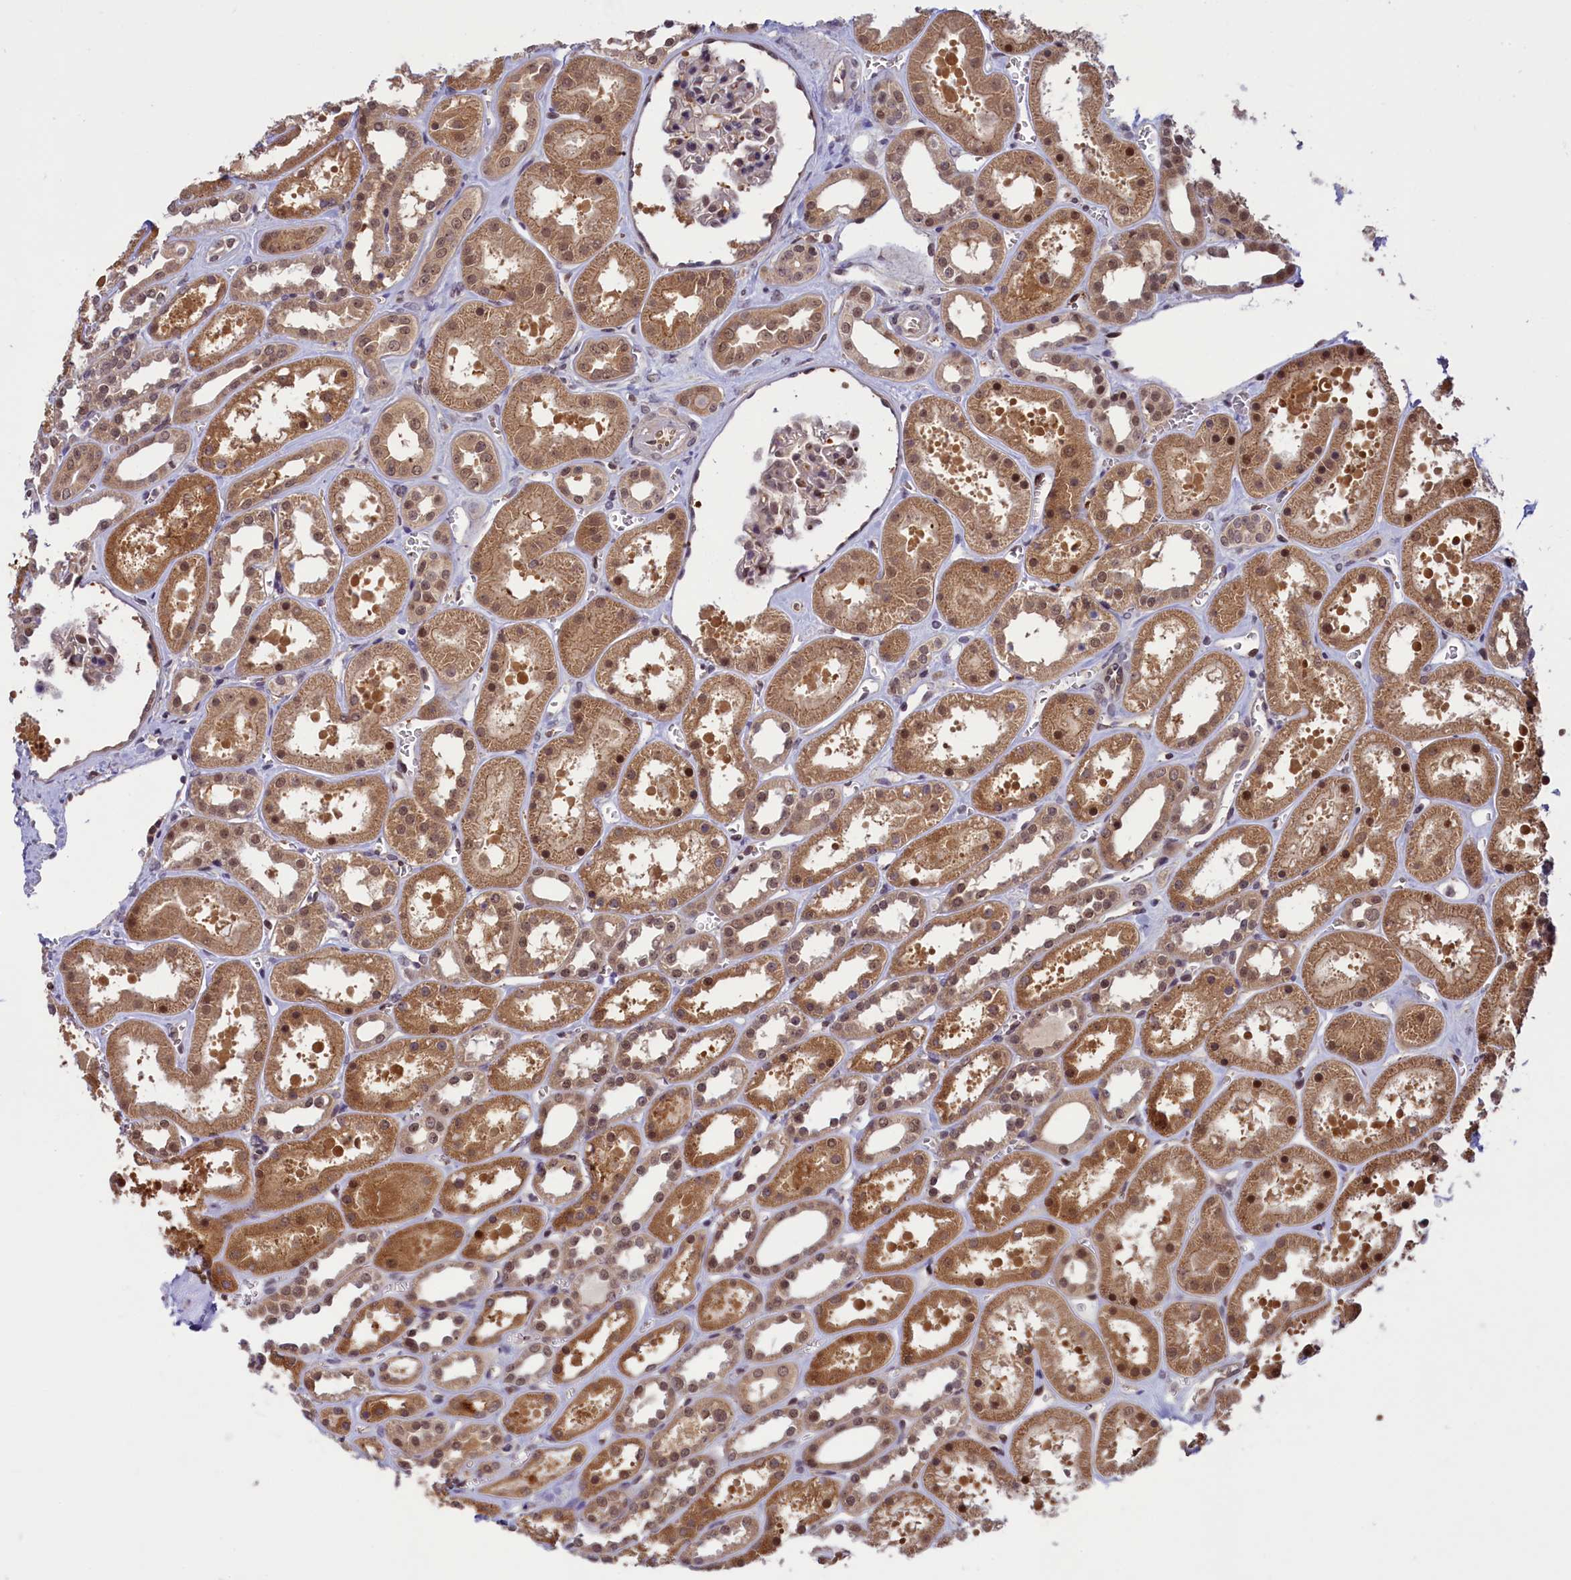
{"staining": {"intensity": "moderate", "quantity": "25%-75%", "location": "nuclear"}, "tissue": "kidney", "cell_type": "Cells in glomeruli", "image_type": "normal", "snomed": [{"axis": "morphology", "description": "Normal tissue, NOS"}, {"axis": "topography", "description": "Kidney"}], "caption": "Unremarkable kidney was stained to show a protein in brown. There is medium levels of moderate nuclear staining in about 25%-75% of cells in glomeruli. (DAB (3,3'-diaminobenzidine) IHC, brown staining for protein, blue staining for nuclei).", "gene": "SLC7A6OS", "patient": {"sex": "female", "age": 41}}